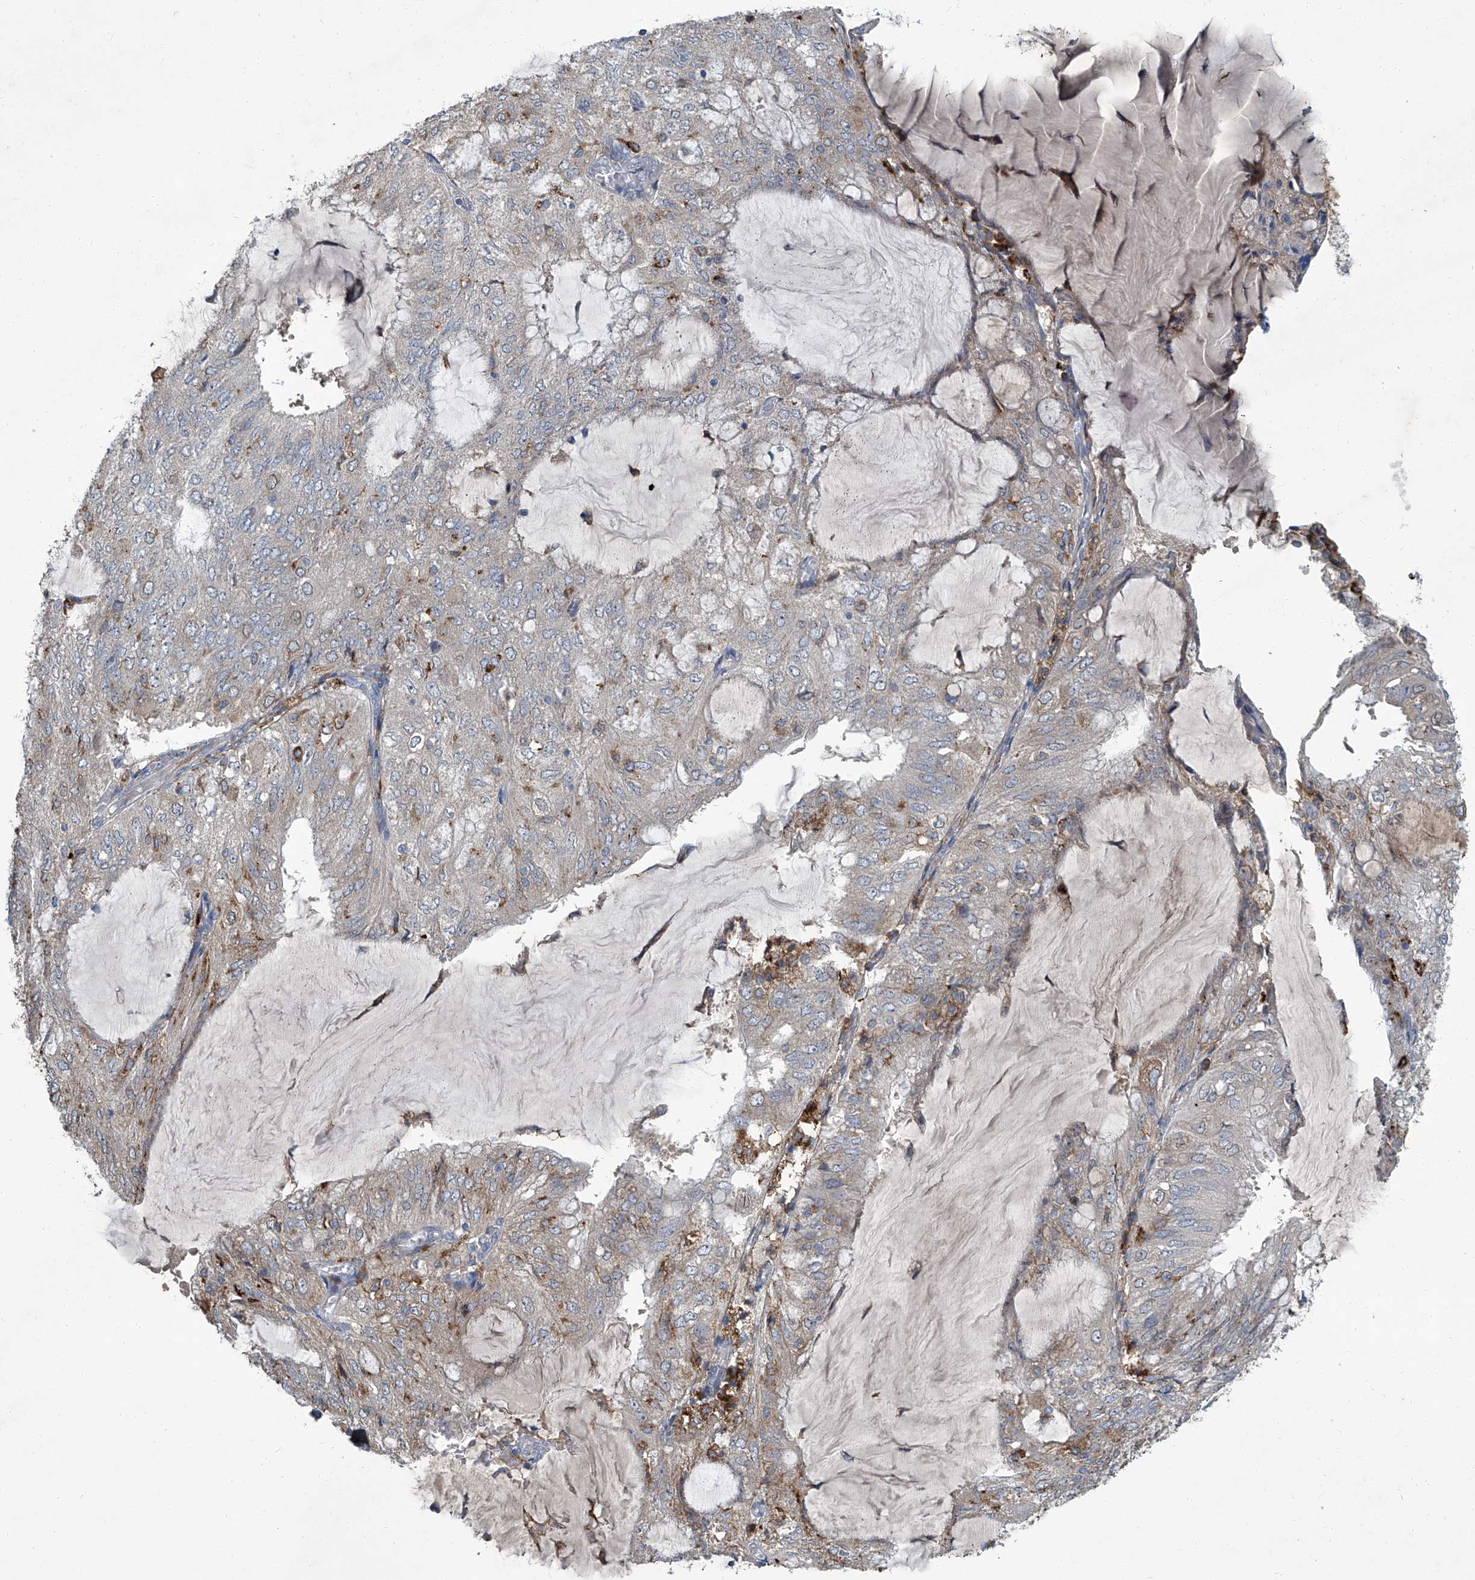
{"staining": {"intensity": "weak", "quantity": "<25%", "location": "cytoplasmic/membranous"}, "tissue": "endometrial cancer", "cell_type": "Tumor cells", "image_type": "cancer", "snomed": [{"axis": "morphology", "description": "Adenocarcinoma, NOS"}, {"axis": "topography", "description": "Endometrium"}], "caption": "High power microscopy image of an IHC image of endometrial cancer, revealing no significant expression in tumor cells.", "gene": "FAM167A", "patient": {"sex": "female", "age": 81}}